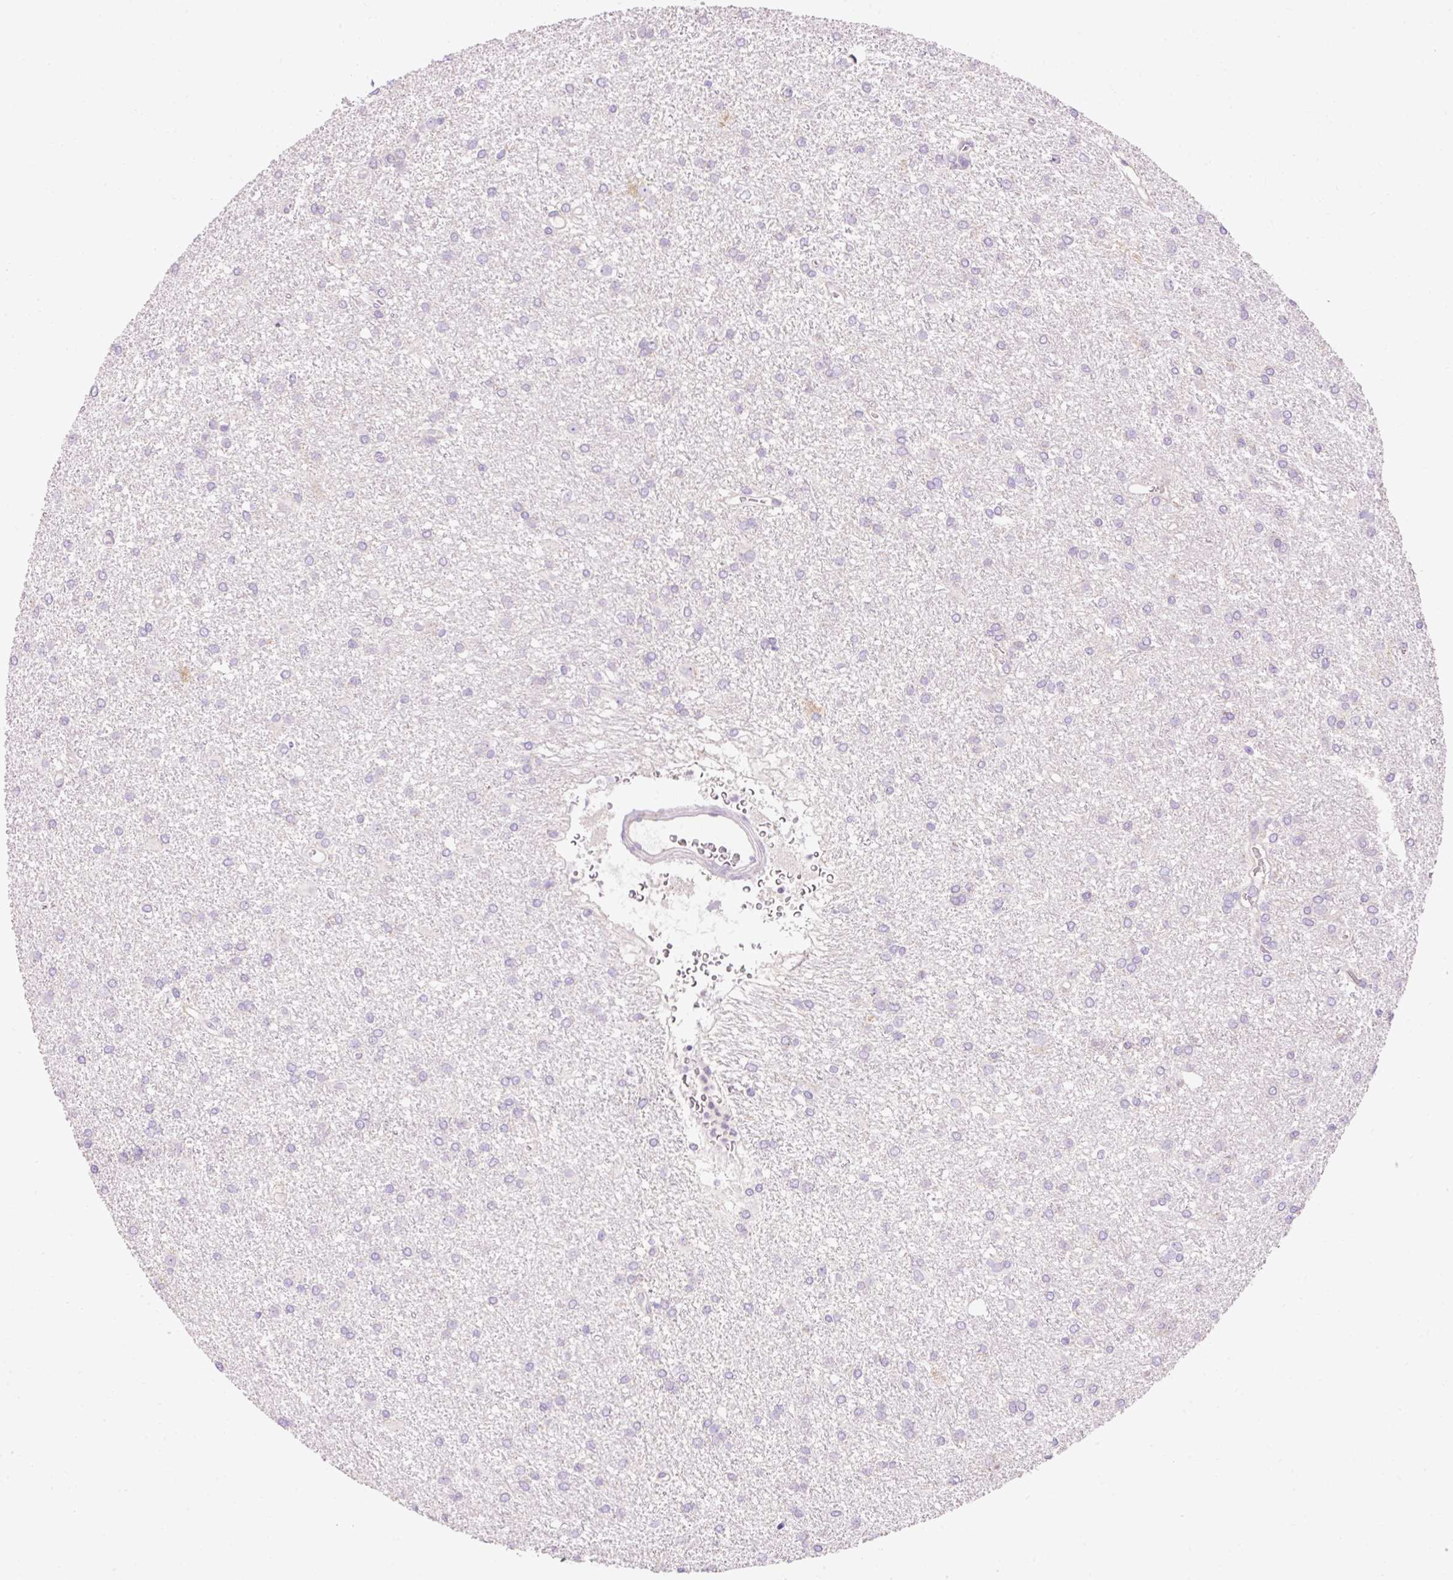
{"staining": {"intensity": "negative", "quantity": "none", "location": "none"}, "tissue": "glioma", "cell_type": "Tumor cells", "image_type": "cancer", "snomed": [{"axis": "morphology", "description": "Glioma, malignant, High grade"}, {"axis": "topography", "description": "Brain"}], "caption": "Tumor cells are negative for protein expression in human malignant glioma (high-grade).", "gene": "IMMT", "patient": {"sex": "female", "age": 50}}